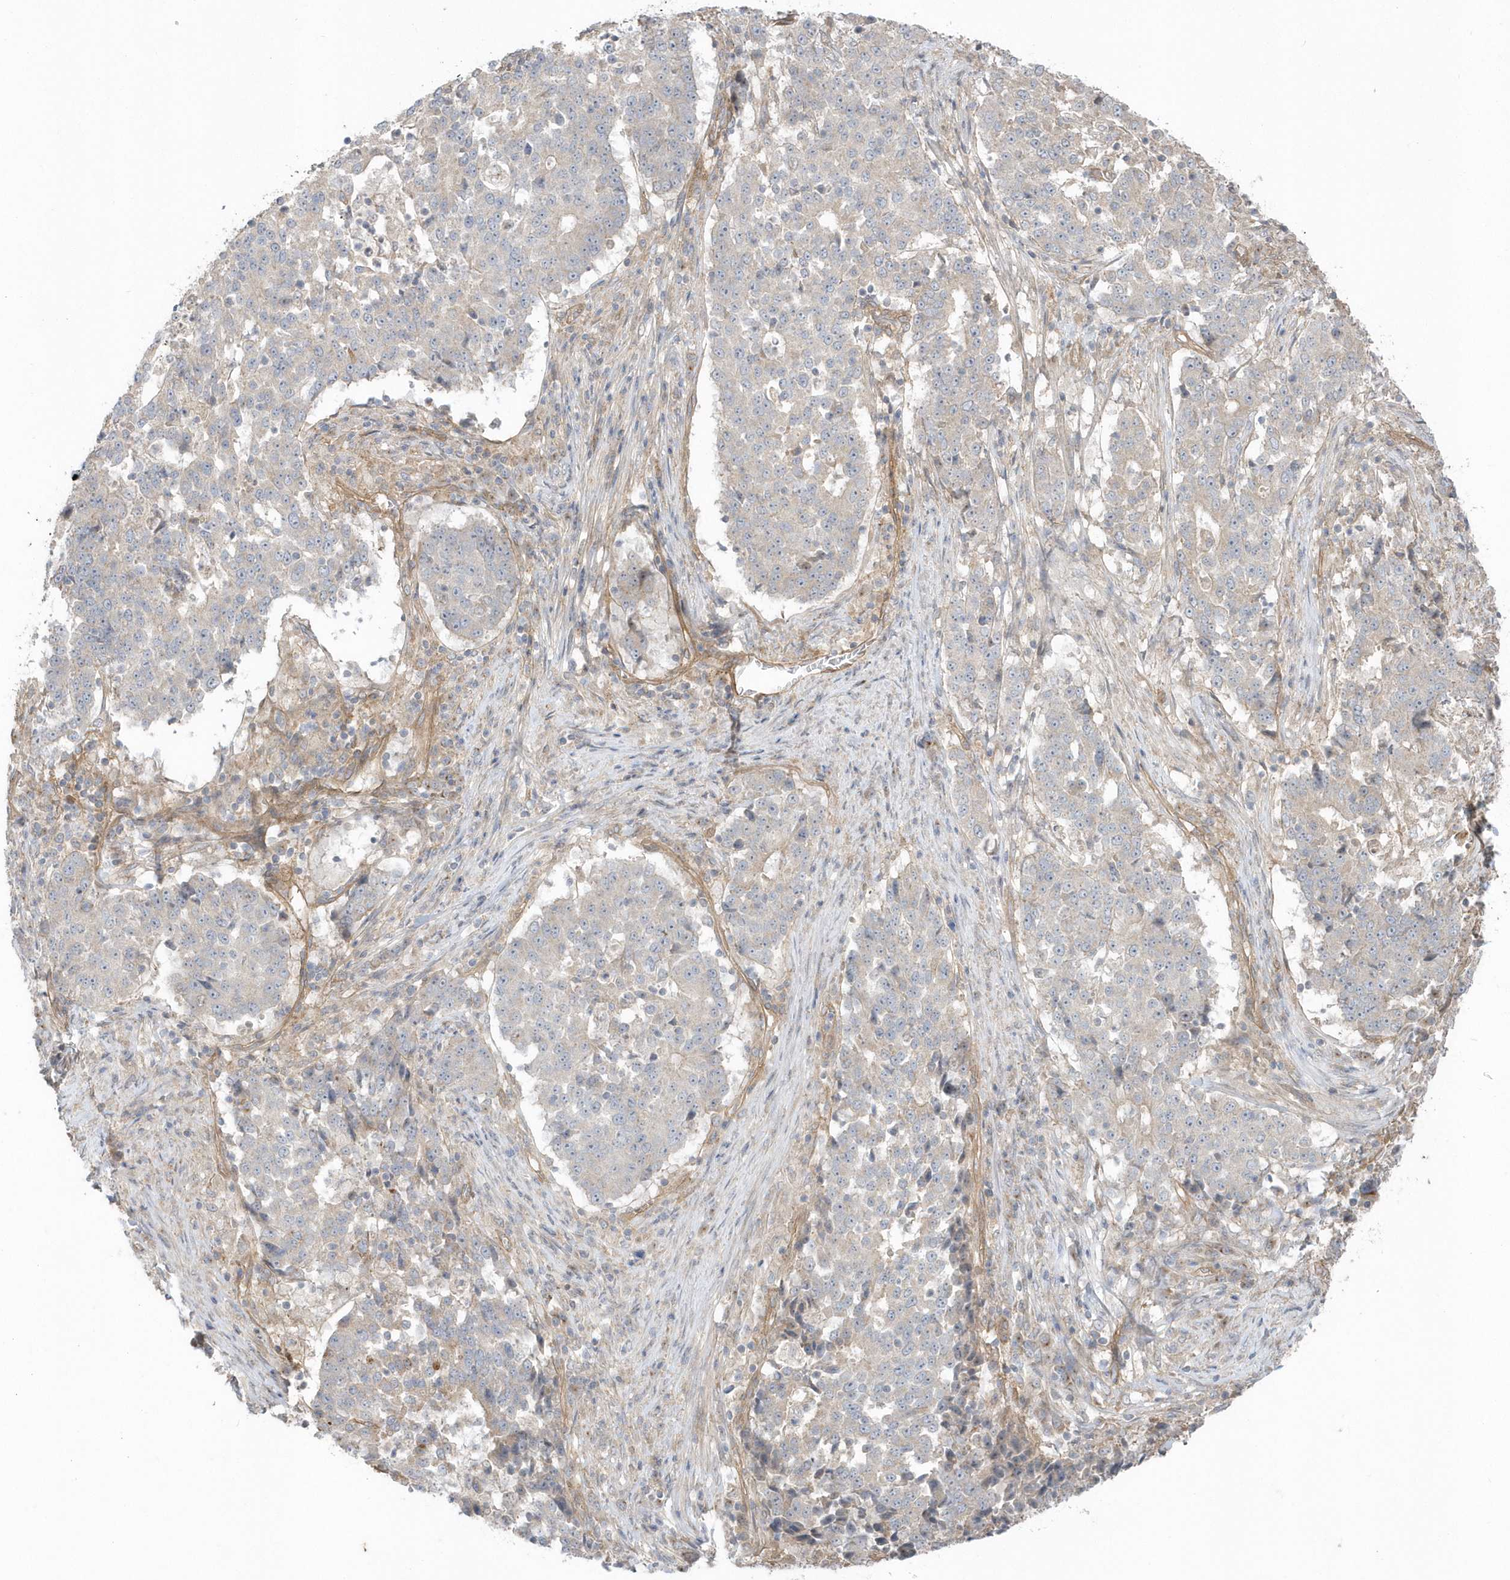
{"staining": {"intensity": "negative", "quantity": "none", "location": "none"}, "tissue": "stomach cancer", "cell_type": "Tumor cells", "image_type": "cancer", "snomed": [{"axis": "morphology", "description": "Adenocarcinoma, NOS"}, {"axis": "topography", "description": "Stomach"}], "caption": "A micrograph of human stomach adenocarcinoma is negative for staining in tumor cells. Brightfield microscopy of immunohistochemistry (IHC) stained with DAB (3,3'-diaminobenzidine) (brown) and hematoxylin (blue), captured at high magnification.", "gene": "ACTR1A", "patient": {"sex": "male", "age": 59}}